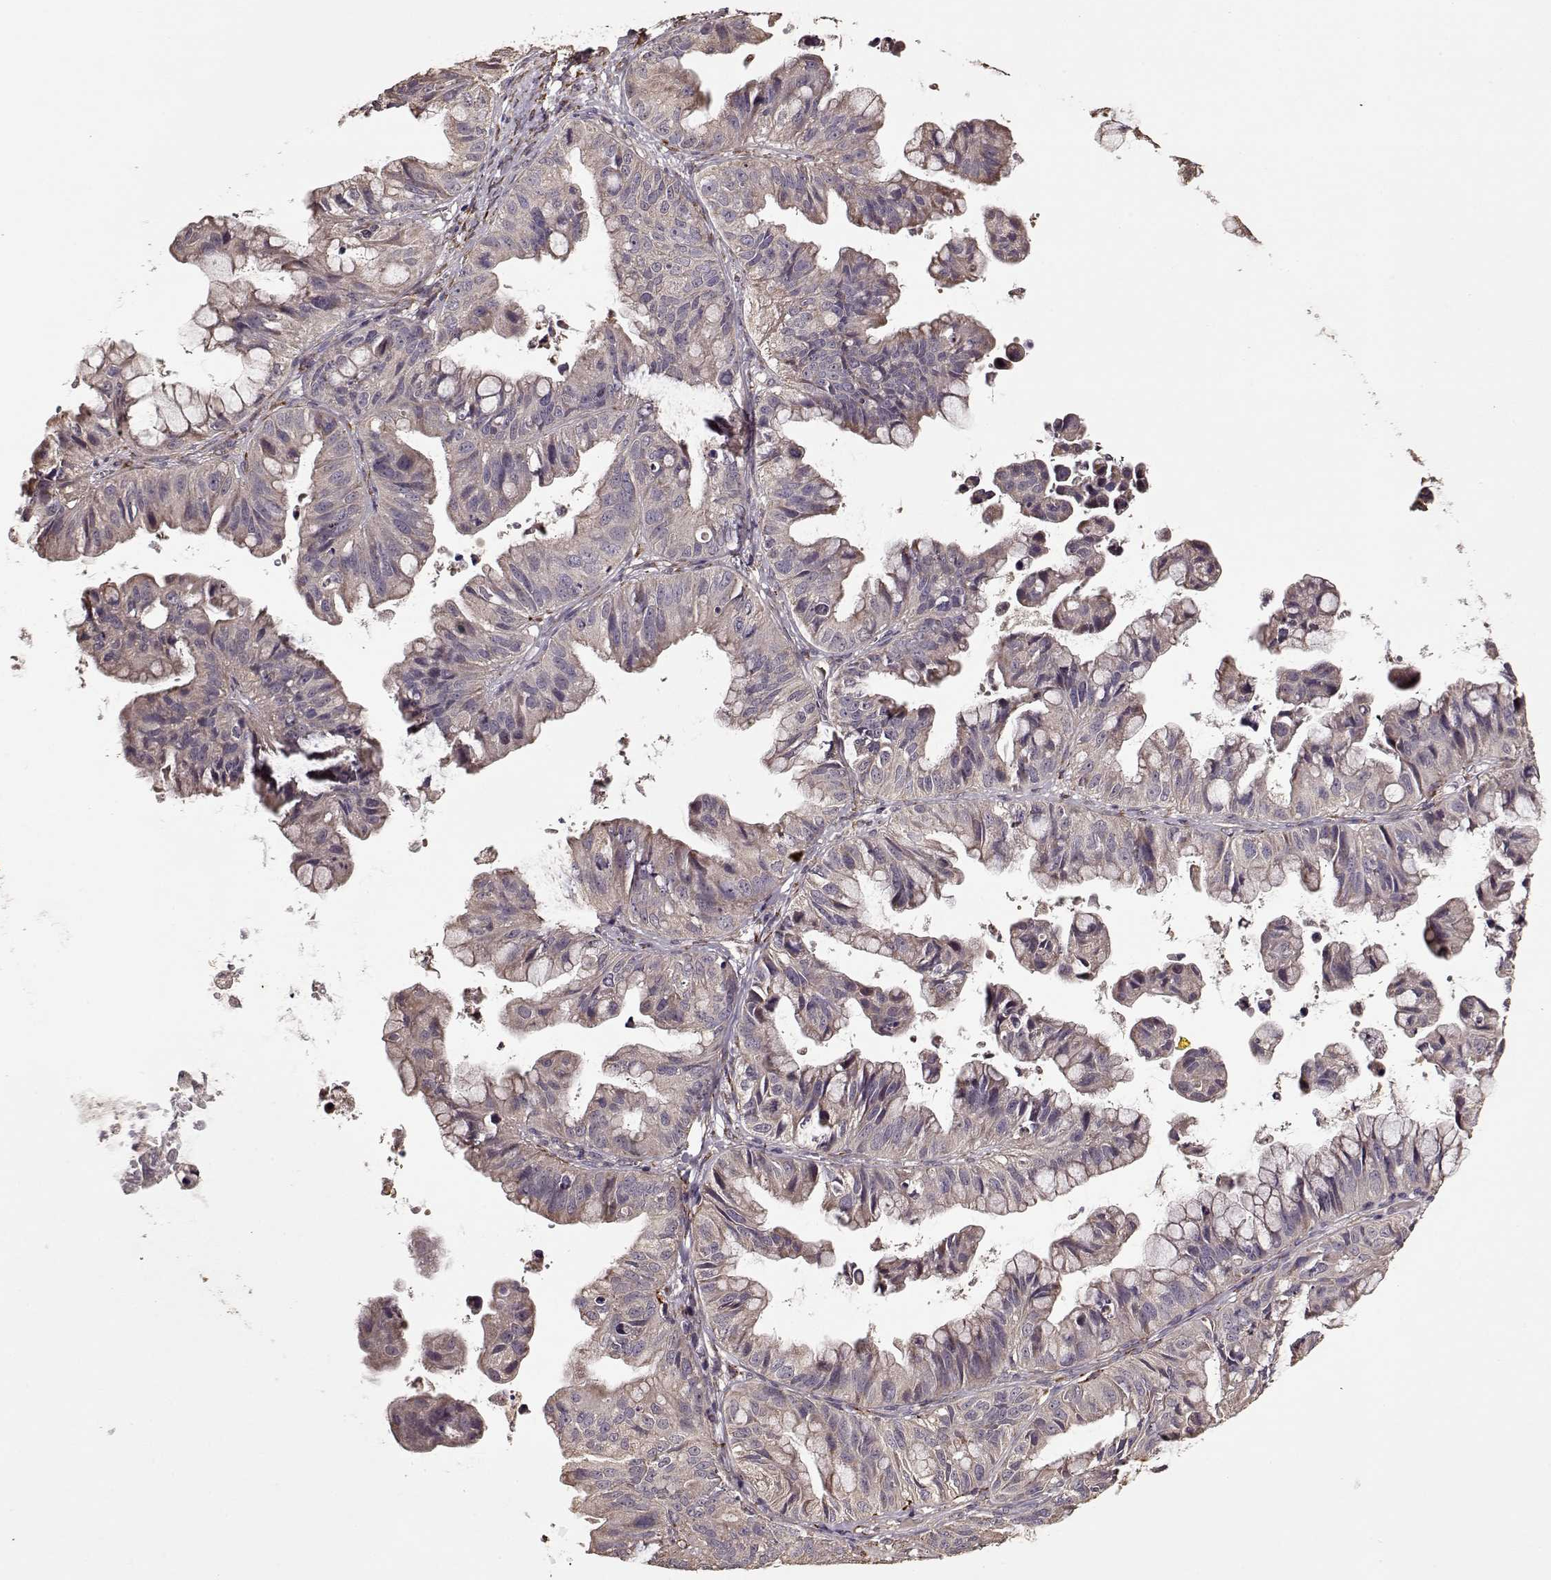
{"staining": {"intensity": "weak", "quantity": "25%-75%", "location": "cytoplasmic/membranous"}, "tissue": "ovarian cancer", "cell_type": "Tumor cells", "image_type": "cancer", "snomed": [{"axis": "morphology", "description": "Cystadenocarcinoma, mucinous, NOS"}, {"axis": "topography", "description": "Ovary"}], "caption": "Immunohistochemistry micrograph of neoplastic tissue: mucinous cystadenocarcinoma (ovarian) stained using immunohistochemistry (IHC) shows low levels of weak protein expression localized specifically in the cytoplasmic/membranous of tumor cells, appearing as a cytoplasmic/membranous brown color.", "gene": "IMMP1L", "patient": {"sex": "female", "age": 76}}